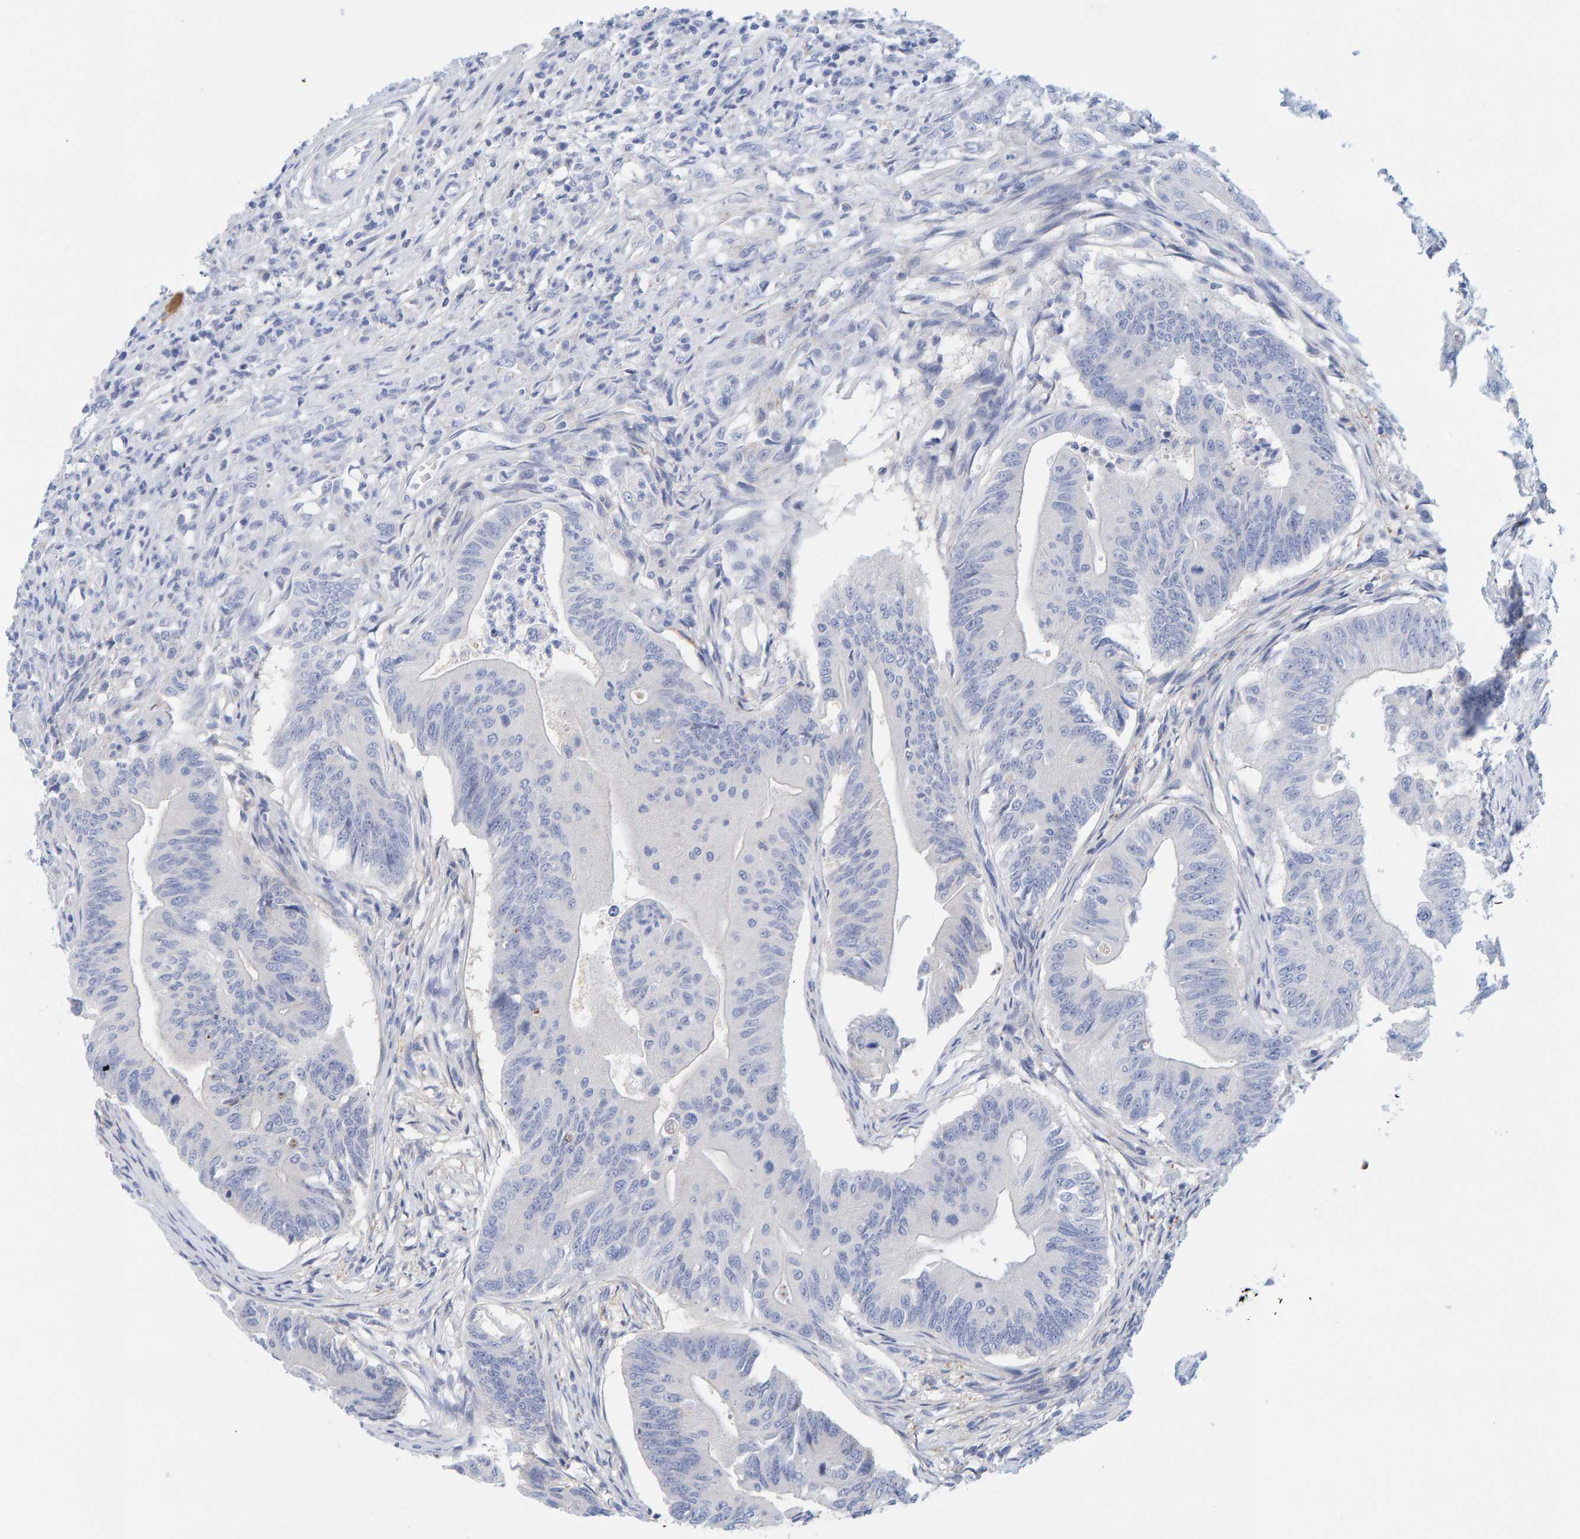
{"staining": {"intensity": "negative", "quantity": "none", "location": "none"}, "tissue": "colorectal cancer", "cell_type": "Tumor cells", "image_type": "cancer", "snomed": [{"axis": "morphology", "description": "Adenoma, NOS"}, {"axis": "morphology", "description": "Adenocarcinoma, NOS"}, {"axis": "topography", "description": "Colon"}], "caption": "Colorectal cancer stained for a protein using IHC displays no positivity tumor cells.", "gene": "KLHL11", "patient": {"sex": "male", "age": 79}}